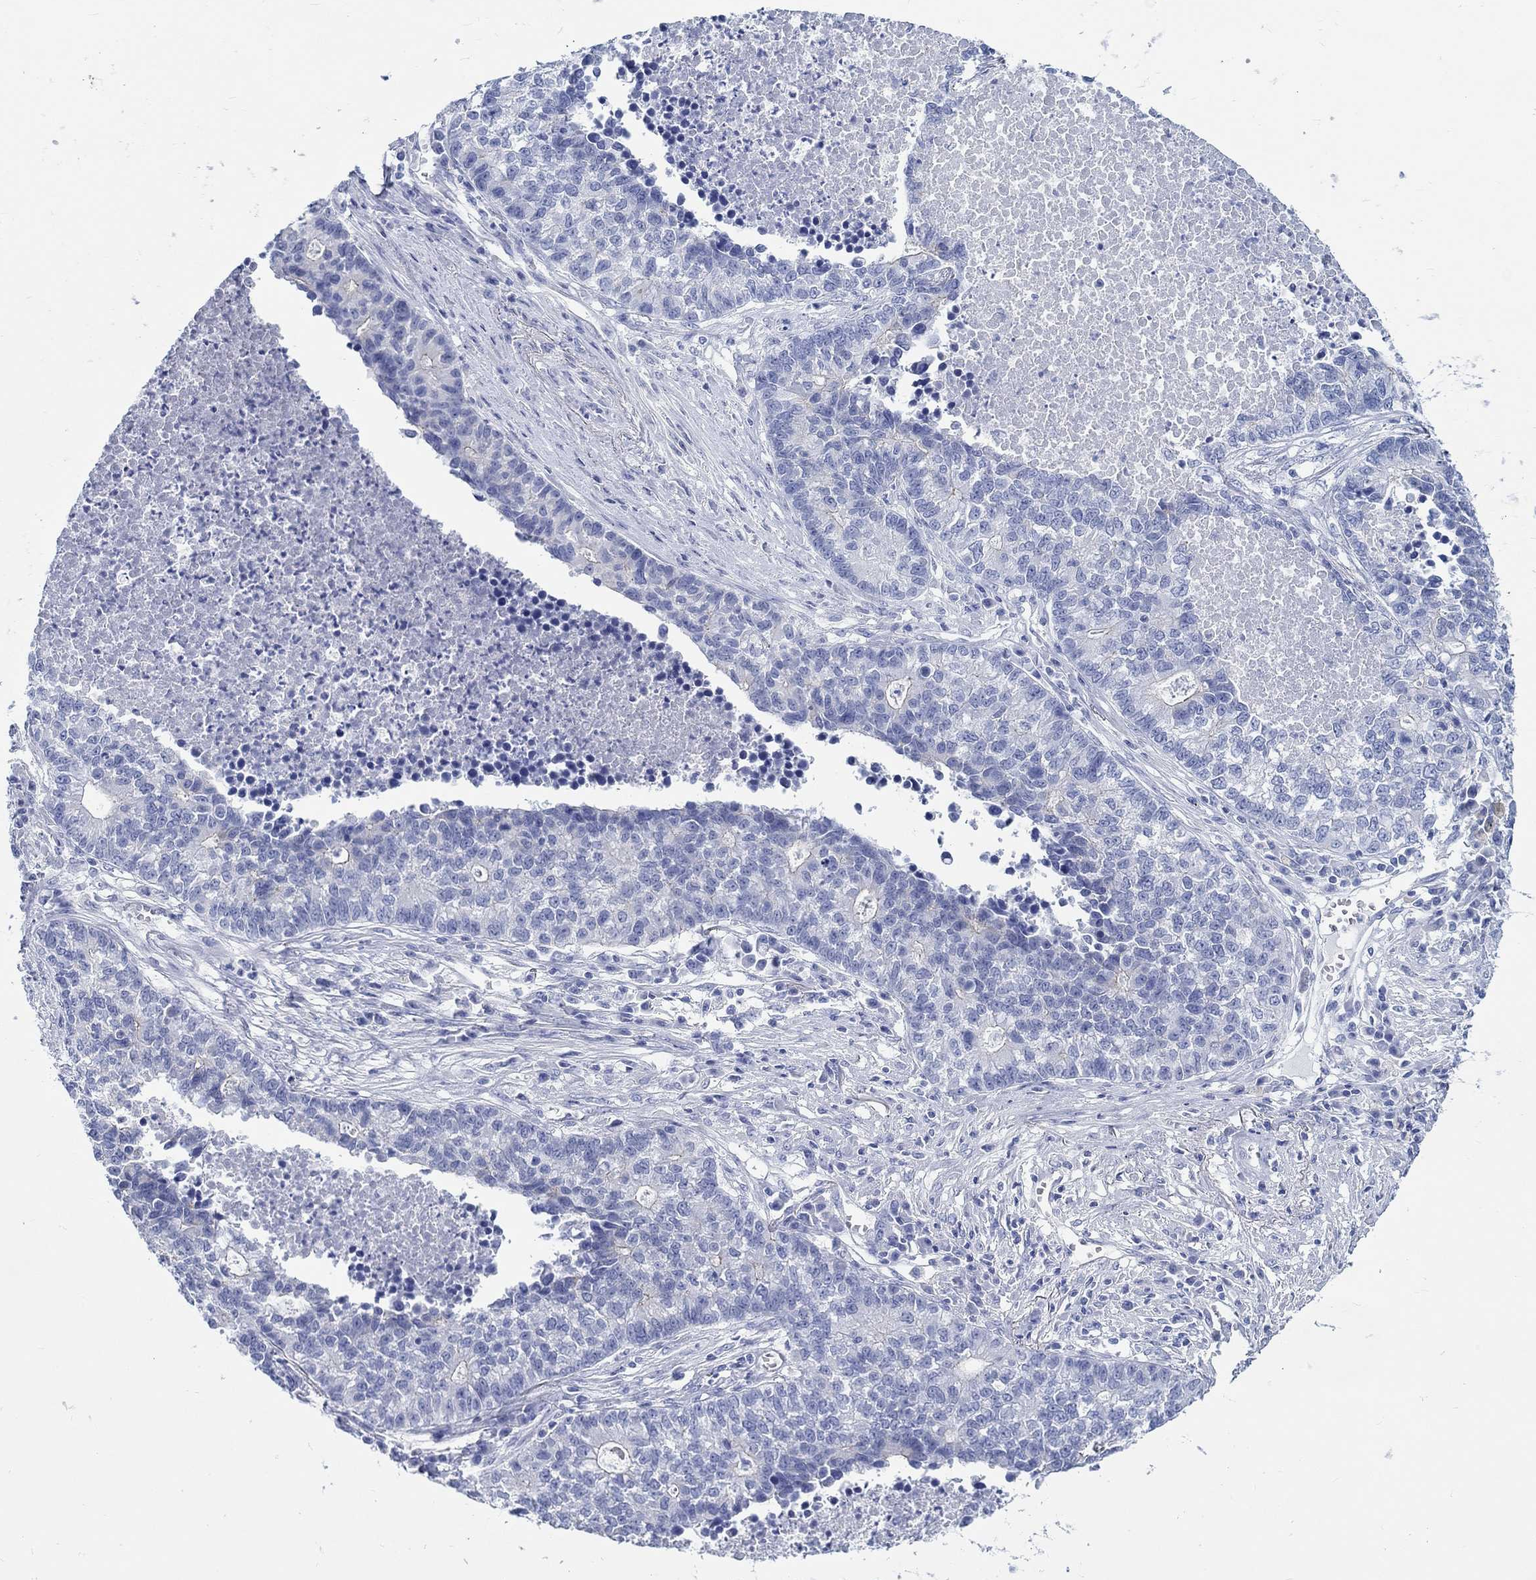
{"staining": {"intensity": "negative", "quantity": "none", "location": "none"}, "tissue": "lung cancer", "cell_type": "Tumor cells", "image_type": "cancer", "snomed": [{"axis": "morphology", "description": "Adenocarcinoma, NOS"}, {"axis": "topography", "description": "Lung"}], "caption": "Protein analysis of adenocarcinoma (lung) exhibits no significant staining in tumor cells.", "gene": "RD3L", "patient": {"sex": "male", "age": 57}}